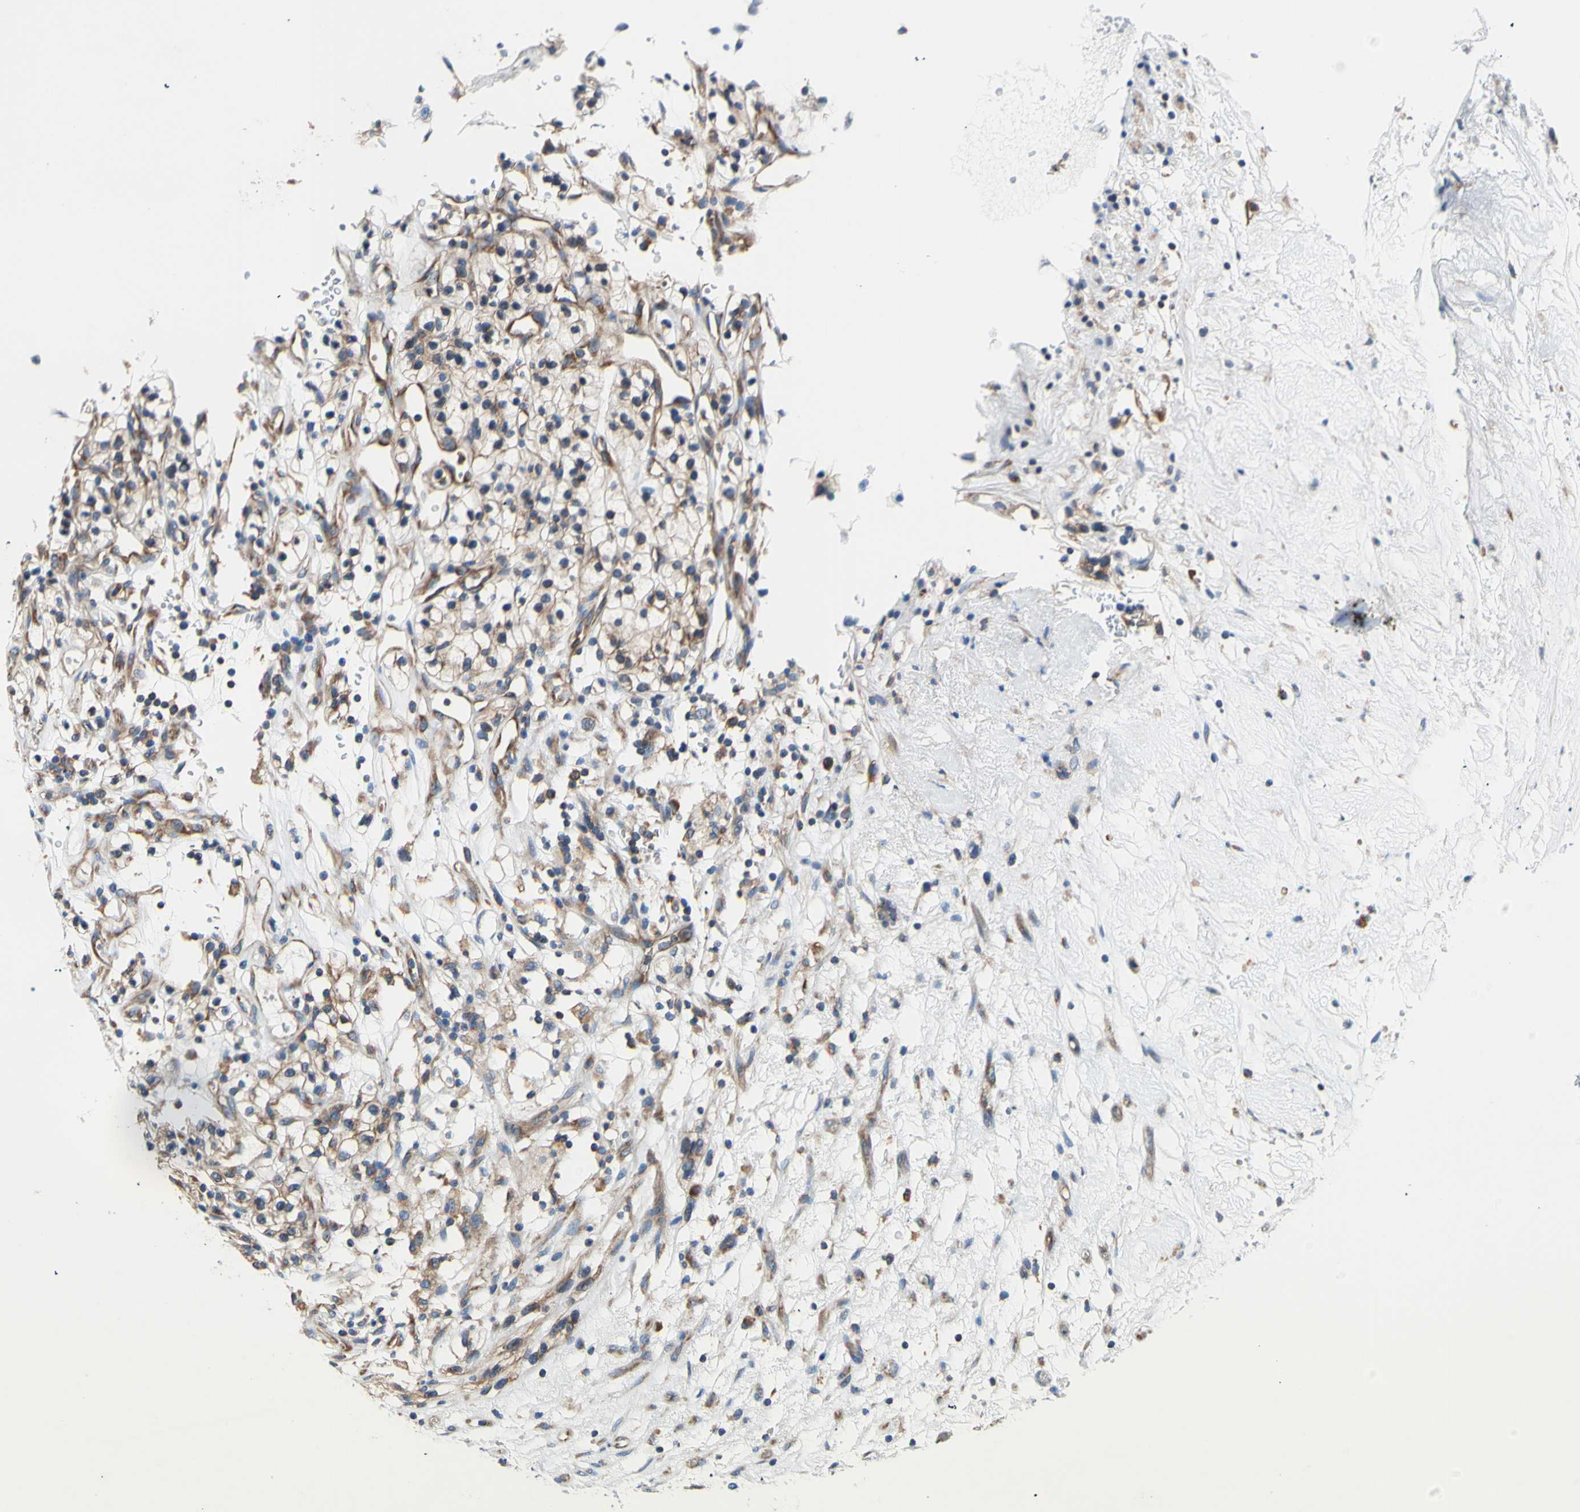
{"staining": {"intensity": "moderate", "quantity": "25%-75%", "location": "cytoplasmic/membranous"}, "tissue": "renal cancer", "cell_type": "Tumor cells", "image_type": "cancer", "snomed": [{"axis": "morphology", "description": "Adenocarcinoma, NOS"}, {"axis": "topography", "description": "Kidney"}], "caption": "Immunohistochemistry of human renal cancer (adenocarcinoma) reveals medium levels of moderate cytoplasmic/membranous expression in approximately 25%-75% of tumor cells.", "gene": "FMR1", "patient": {"sex": "female", "age": 57}}